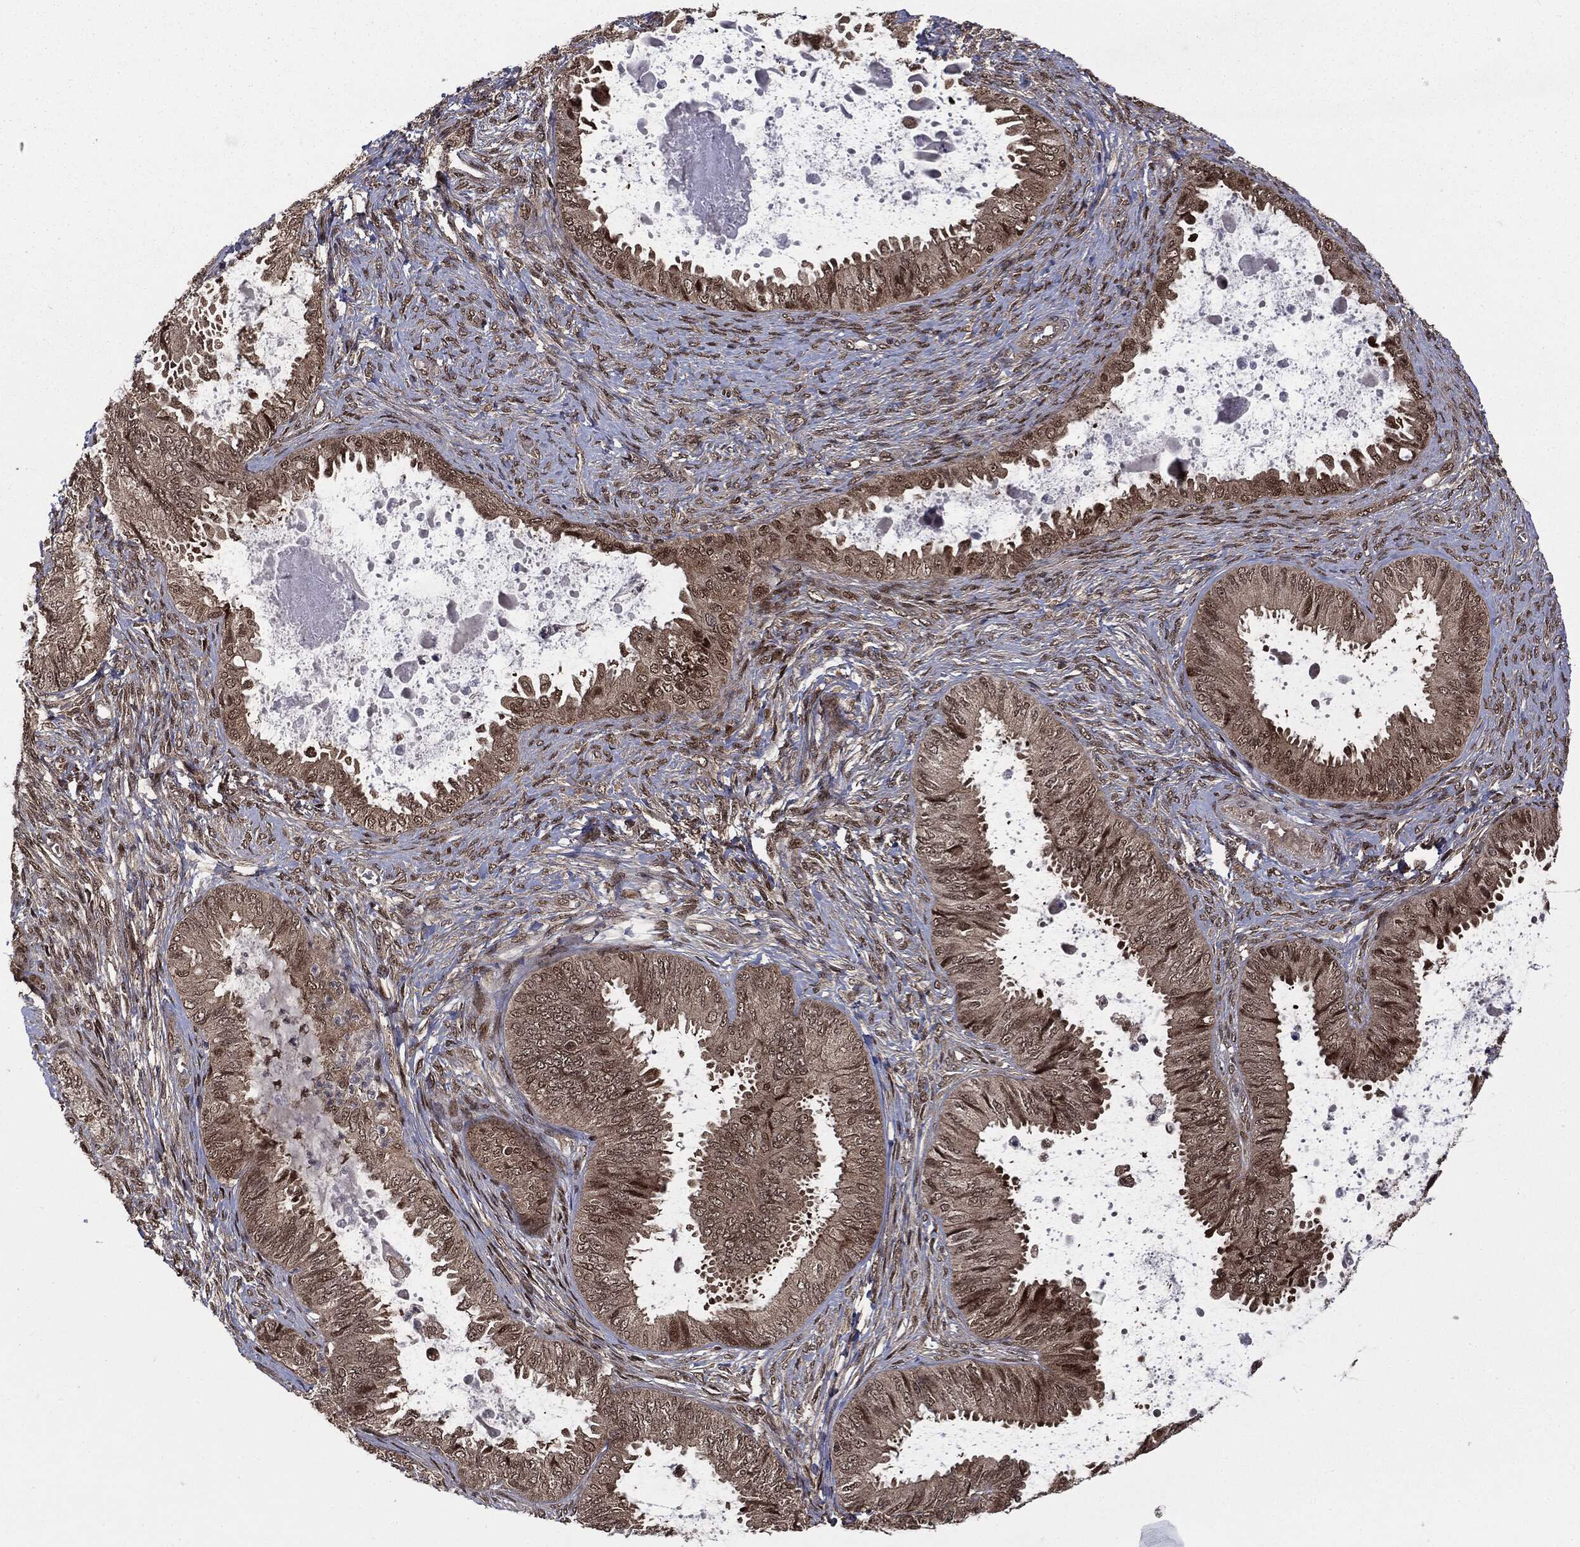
{"staining": {"intensity": "moderate", "quantity": ">75%", "location": "cytoplasmic/membranous,nuclear"}, "tissue": "ovarian cancer", "cell_type": "Tumor cells", "image_type": "cancer", "snomed": [{"axis": "morphology", "description": "Carcinoma, endometroid"}, {"axis": "topography", "description": "Ovary"}], "caption": "Tumor cells exhibit medium levels of moderate cytoplasmic/membranous and nuclear positivity in approximately >75% of cells in ovarian endometroid carcinoma.", "gene": "PTPA", "patient": {"sex": "female", "age": 70}}